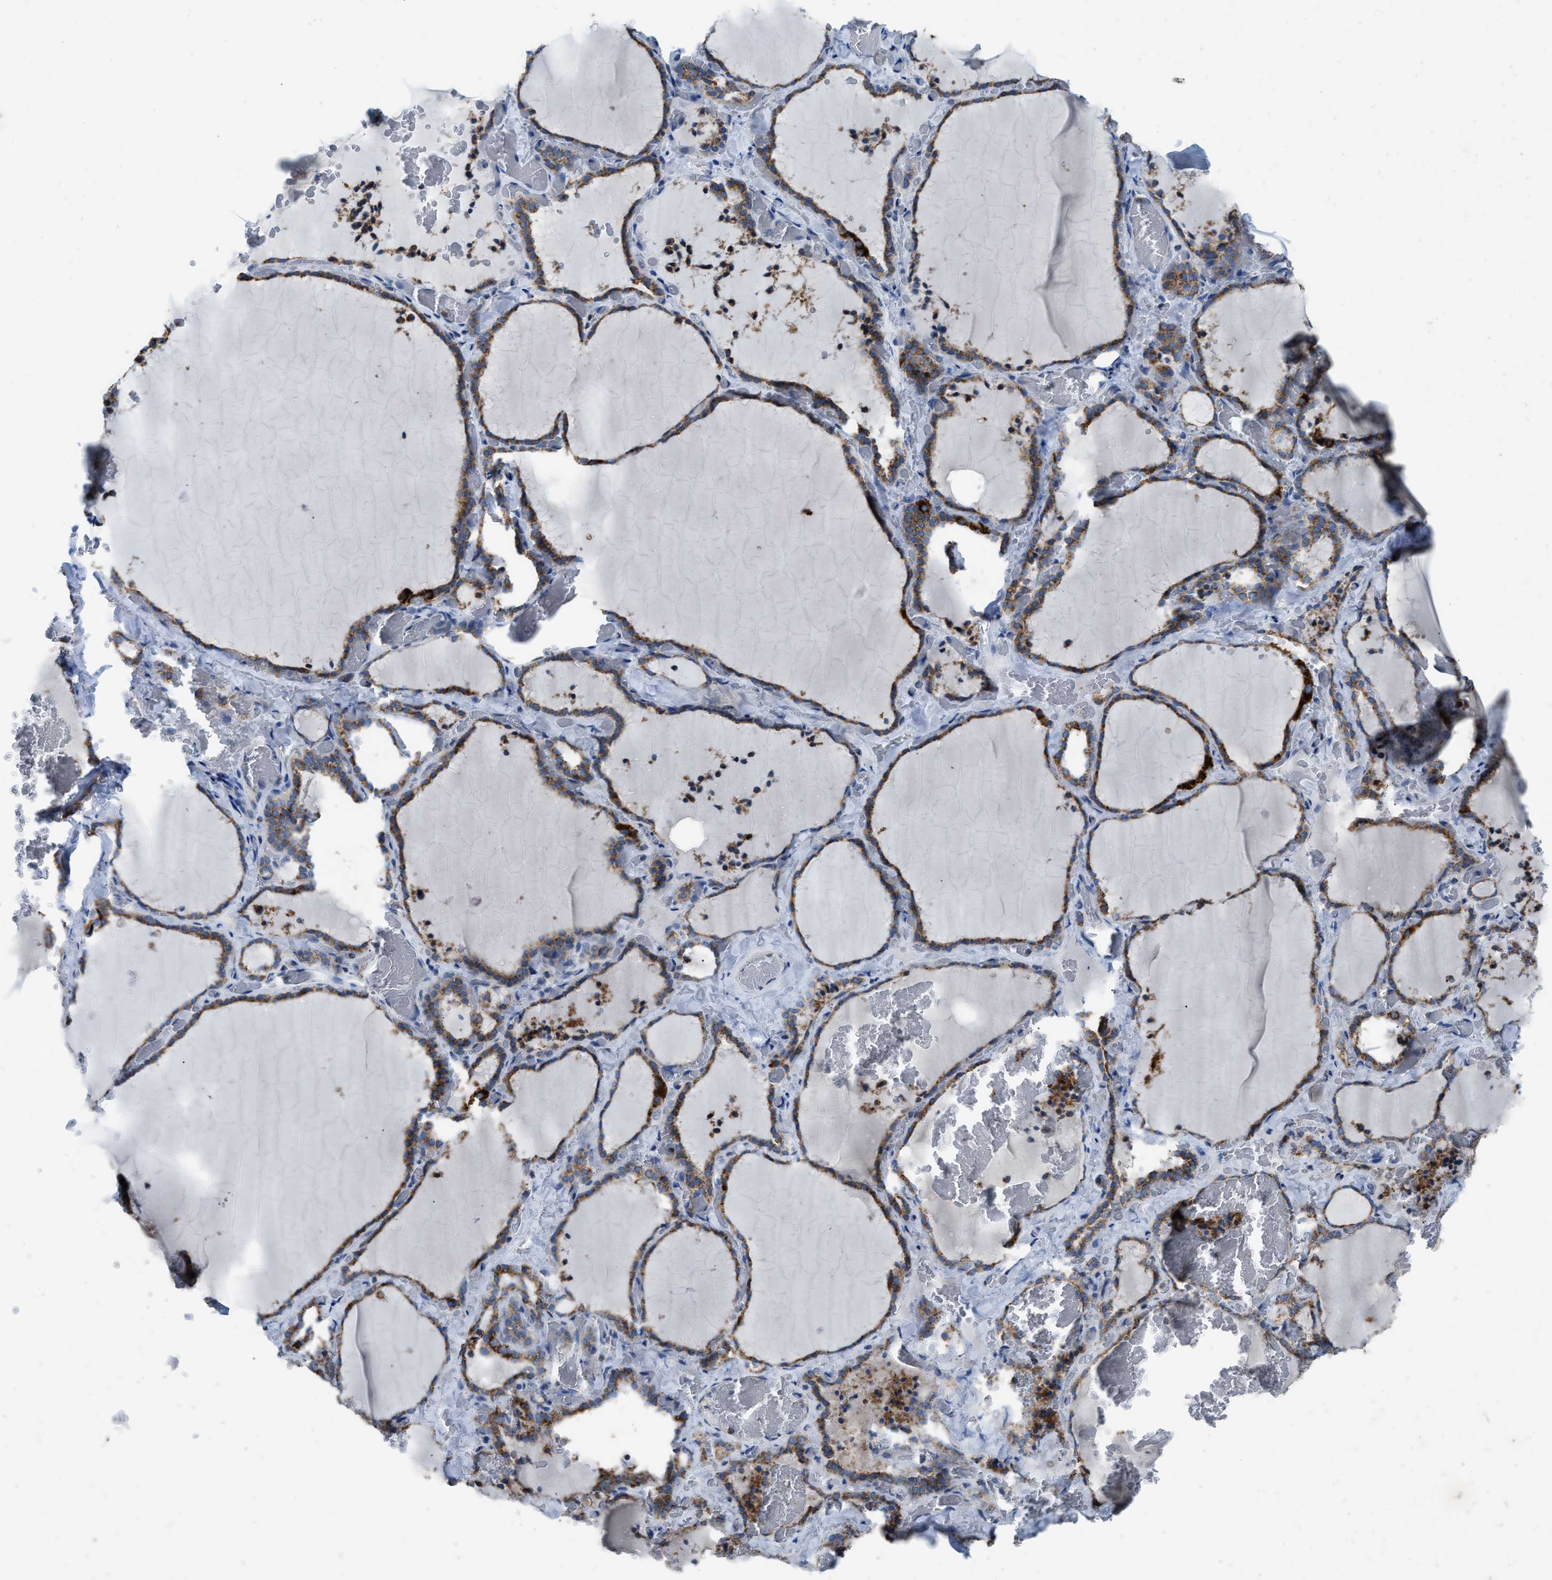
{"staining": {"intensity": "moderate", "quantity": ">75%", "location": "cytoplasmic/membranous"}, "tissue": "thyroid gland", "cell_type": "Glandular cells", "image_type": "normal", "snomed": [{"axis": "morphology", "description": "Normal tissue, NOS"}, {"axis": "topography", "description": "Thyroid gland"}], "caption": "Thyroid gland stained with DAB (3,3'-diaminobenzidine) immunohistochemistry (IHC) reveals medium levels of moderate cytoplasmic/membranous positivity in approximately >75% of glandular cells.", "gene": "ETFB", "patient": {"sex": "female", "age": 22}}